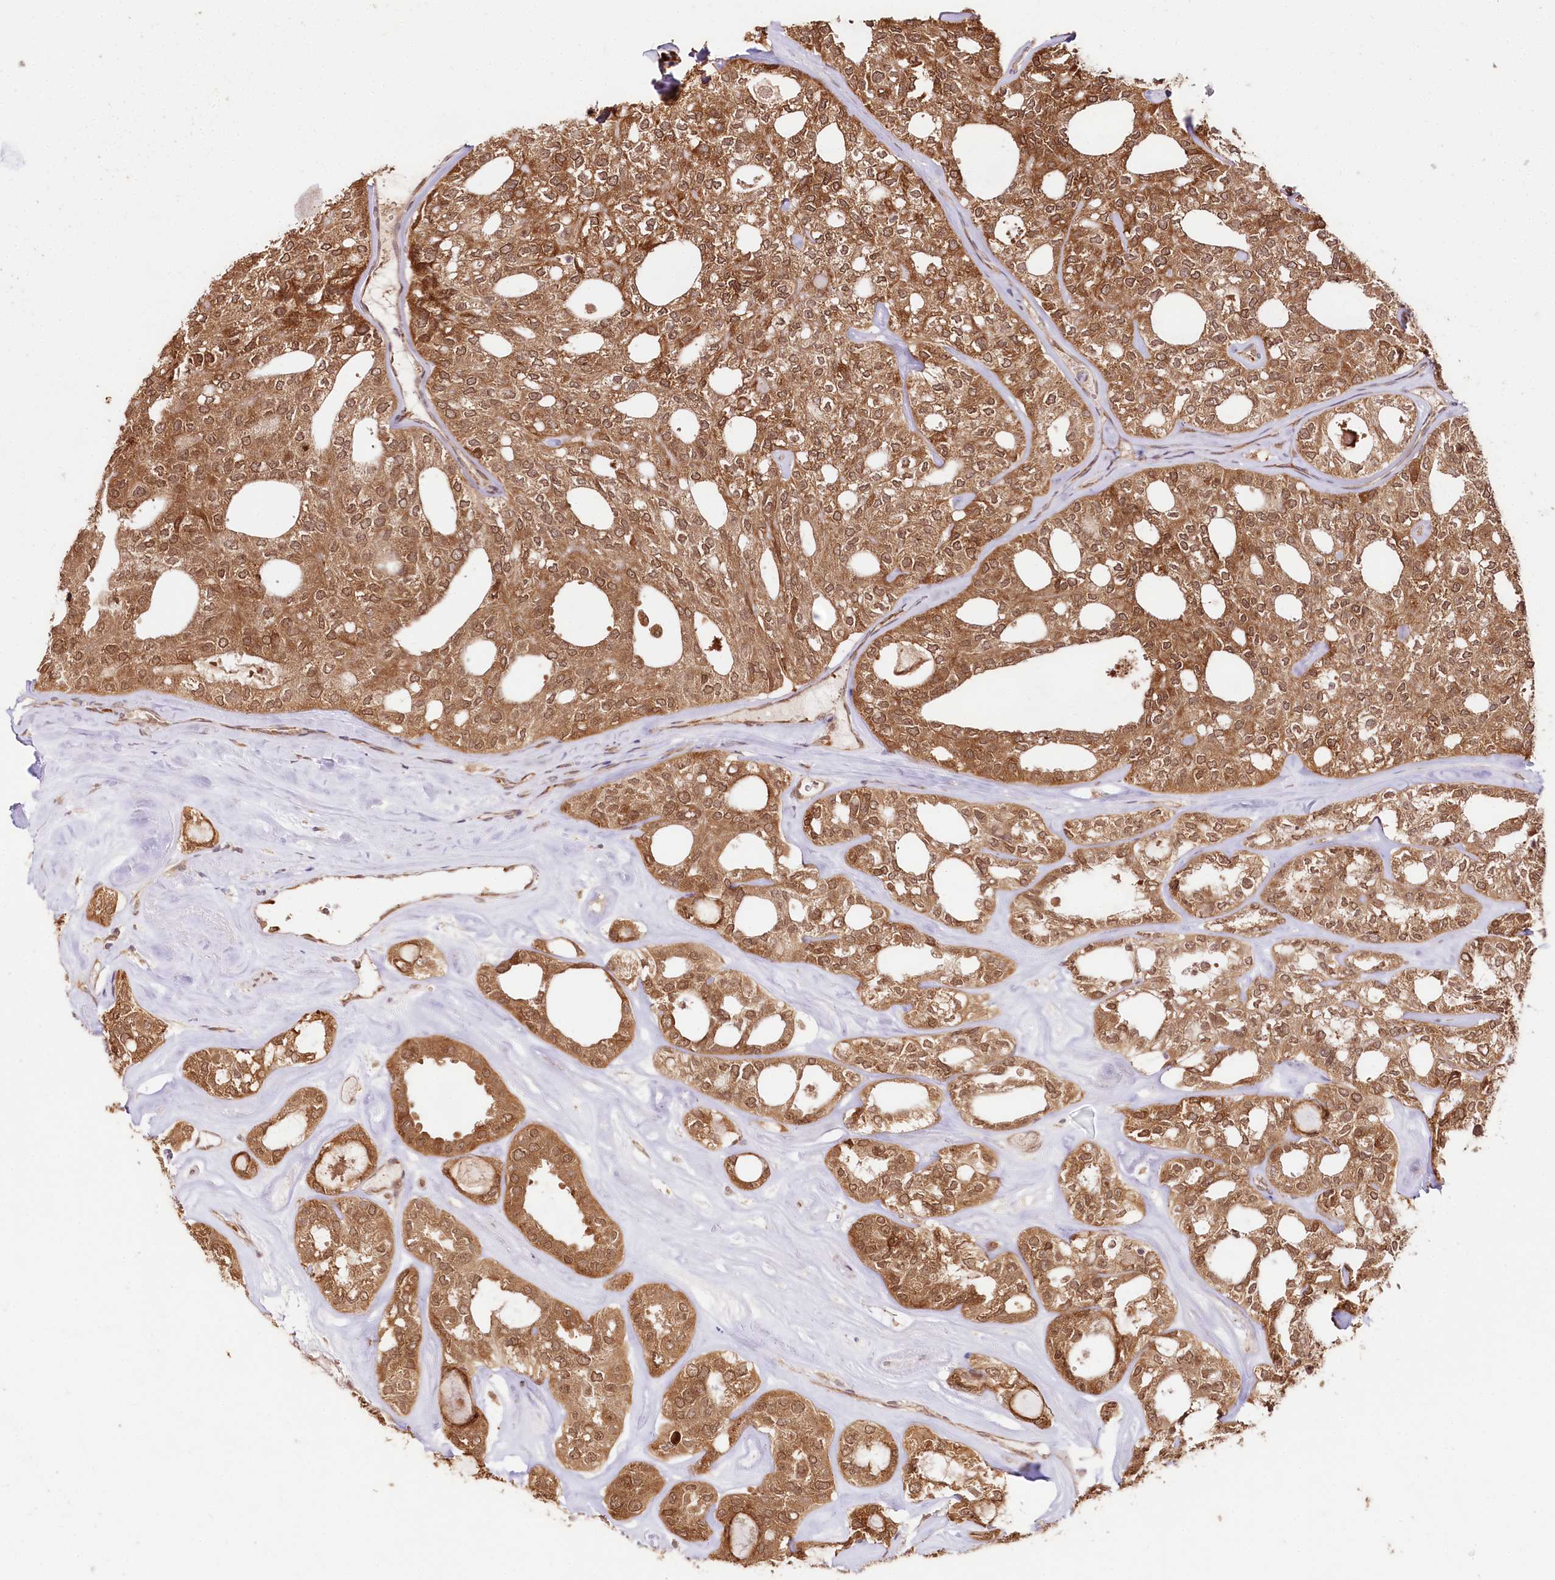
{"staining": {"intensity": "moderate", "quantity": ">75%", "location": "cytoplasmic/membranous,nuclear"}, "tissue": "thyroid cancer", "cell_type": "Tumor cells", "image_type": "cancer", "snomed": [{"axis": "morphology", "description": "Follicular adenoma carcinoma, NOS"}, {"axis": "topography", "description": "Thyroid gland"}], "caption": "Tumor cells exhibit medium levels of moderate cytoplasmic/membranous and nuclear staining in about >75% of cells in follicular adenoma carcinoma (thyroid).", "gene": "ENSG00000144785", "patient": {"sex": "male", "age": 75}}